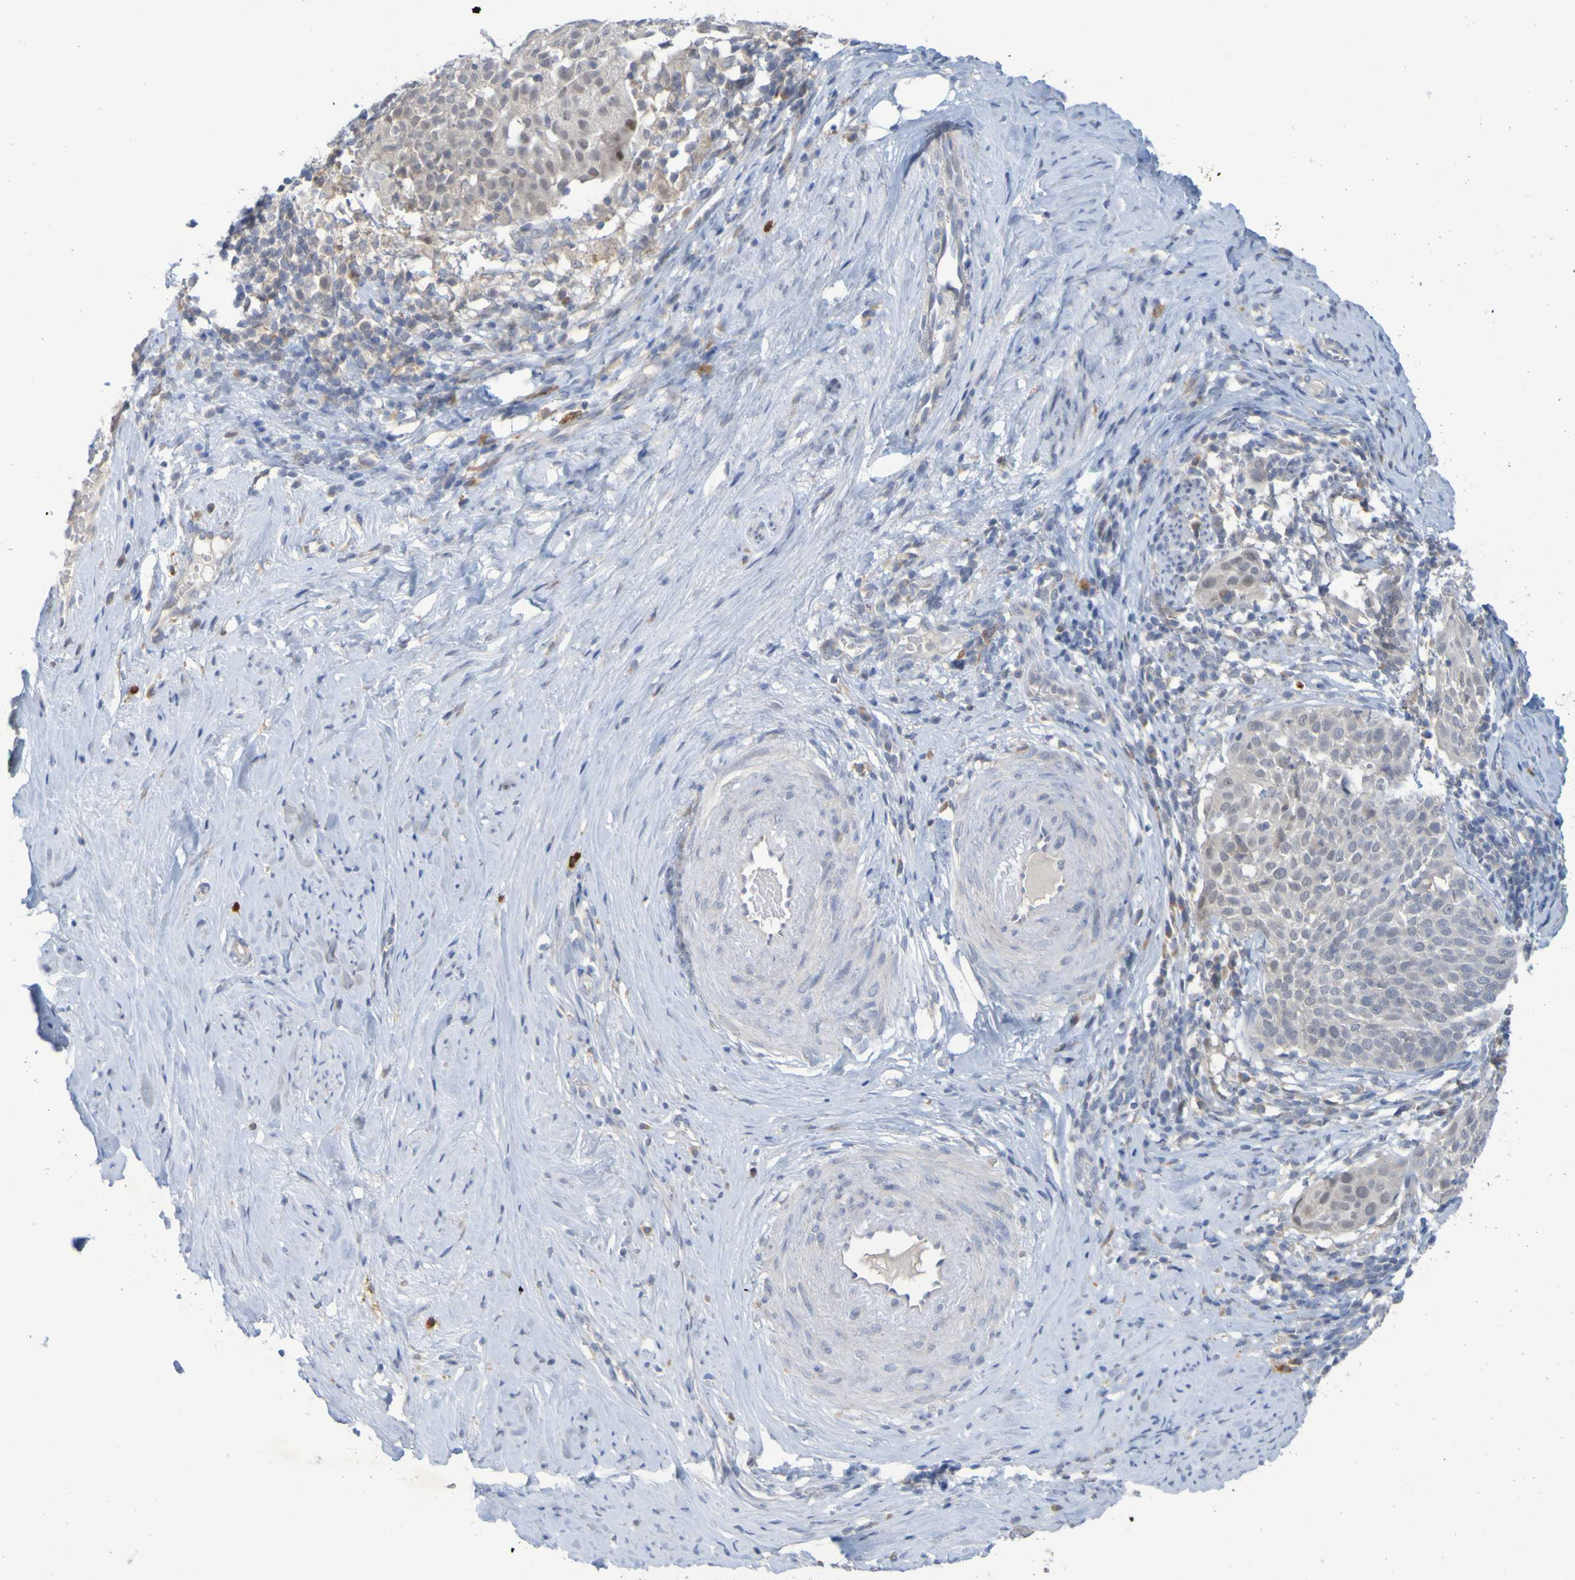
{"staining": {"intensity": "weak", "quantity": "<25%", "location": "cytoplasmic/membranous"}, "tissue": "cervical cancer", "cell_type": "Tumor cells", "image_type": "cancer", "snomed": [{"axis": "morphology", "description": "Squamous cell carcinoma, NOS"}, {"axis": "topography", "description": "Cervix"}], "caption": "An immunohistochemistry (IHC) micrograph of cervical cancer (squamous cell carcinoma) is shown. There is no staining in tumor cells of cervical cancer (squamous cell carcinoma). Brightfield microscopy of immunohistochemistry stained with DAB (3,3'-diaminobenzidine) (brown) and hematoxylin (blue), captured at high magnification.", "gene": "LILRB5", "patient": {"sex": "female", "age": 51}}